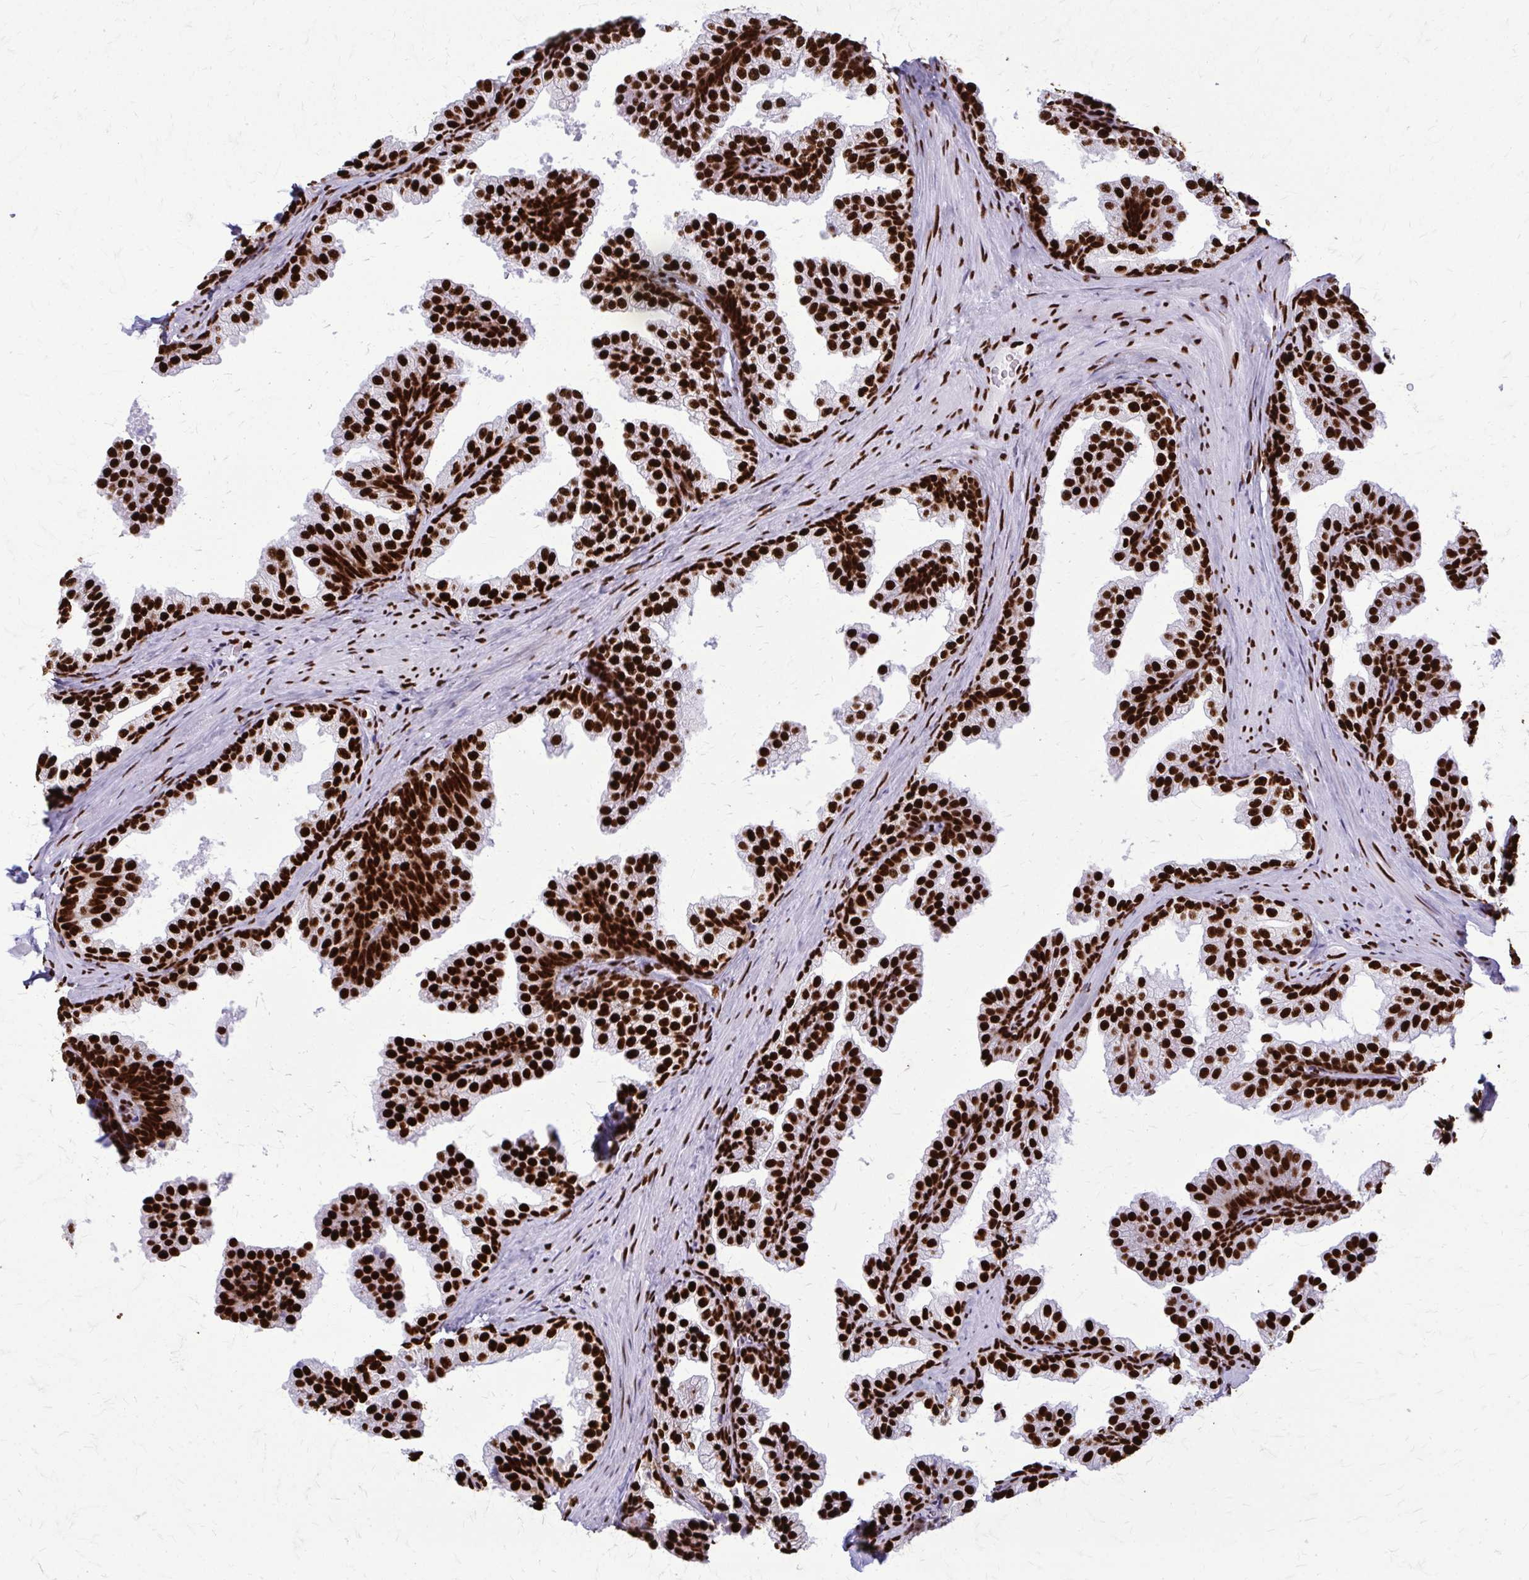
{"staining": {"intensity": "strong", "quantity": ">75%", "location": "nuclear"}, "tissue": "prostate", "cell_type": "Glandular cells", "image_type": "normal", "snomed": [{"axis": "morphology", "description": "Normal tissue, NOS"}, {"axis": "topography", "description": "Prostate"}], "caption": "IHC photomicrograph of normal prostate stained for a protein (brown), which exhibits high levels of strong nuclear staining in about >75% of glandular cells.", "gene": "SFPQ", "patient": {"sex": "male", "age": 37}}